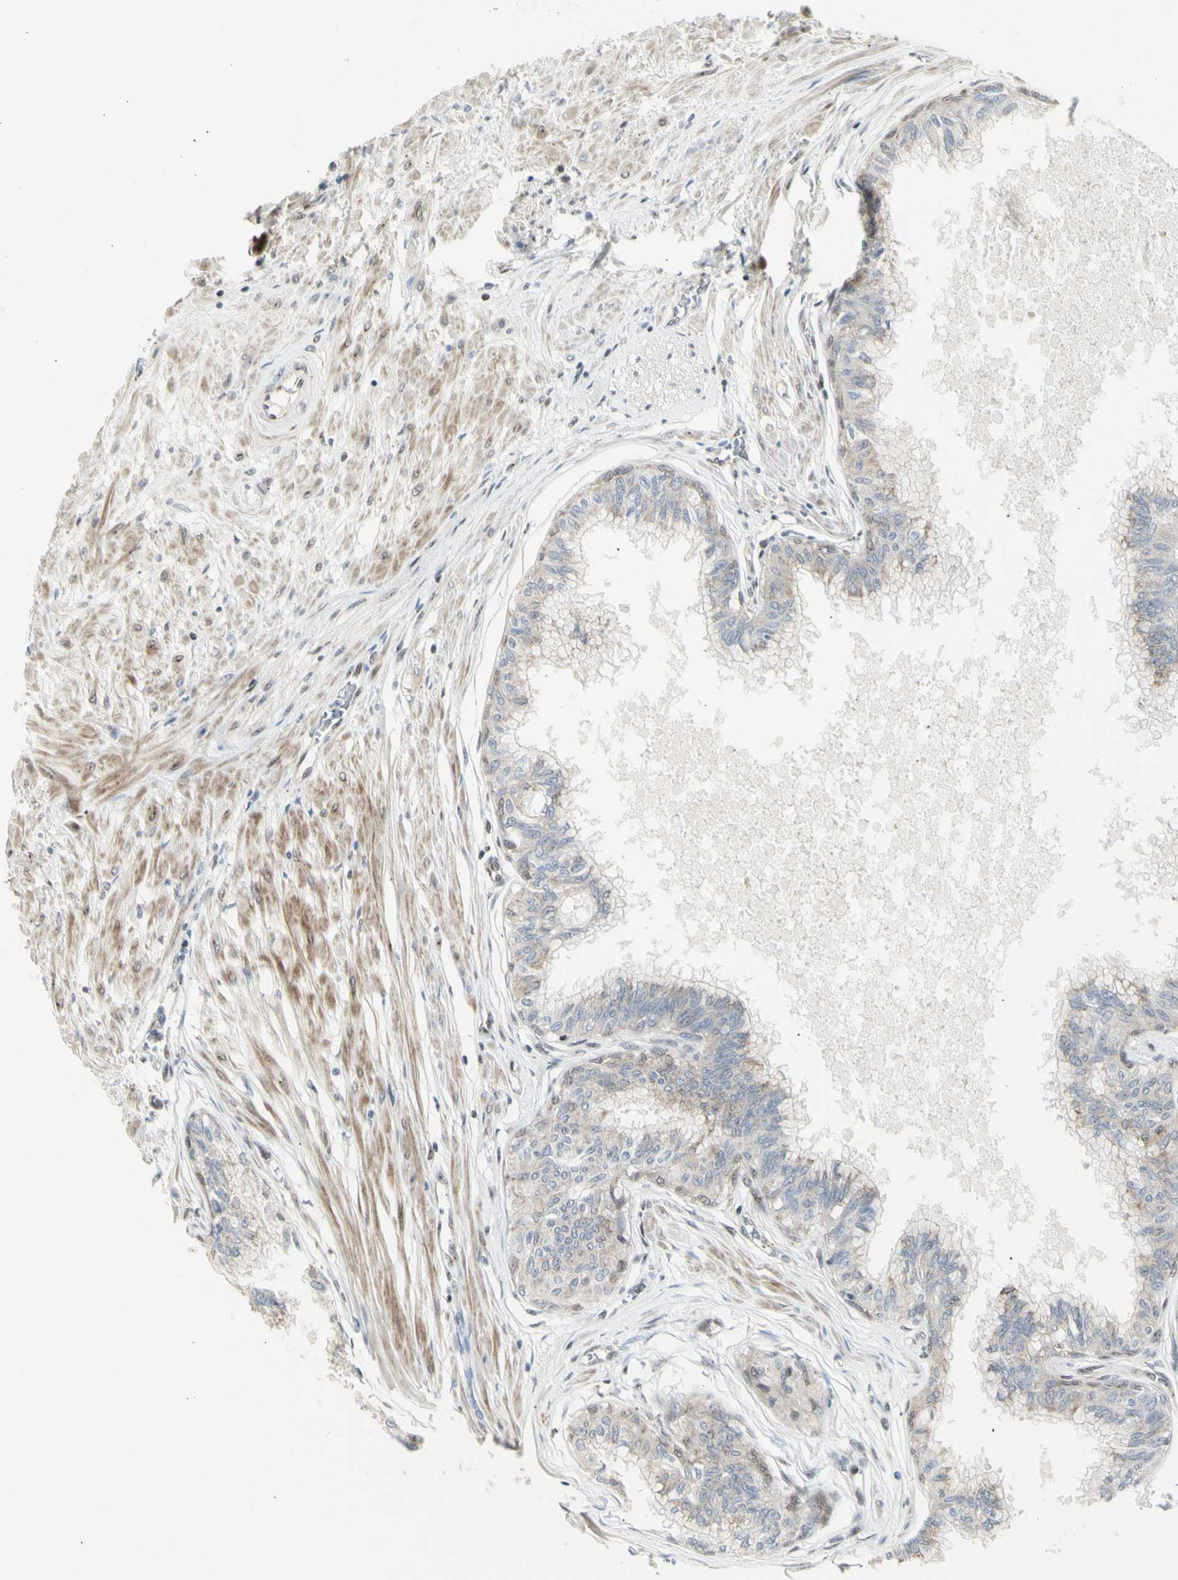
{"staining": {"intensity": "weak", "quantity": "25%-75%", "location": "cytoplasmic/membranous"}, "tissue": "prostate", "cell_type": "Glandular cells", "image_type": "normal", "snomed": [{"axis": "morphology", "description": "Normal tissue, NOS"}, {"axis": "topography", "description": "Prostate"}, {"axis": "topography", "description": "Seminal veicle"}], "caption": "There is low levels of weak cytoplasmic/membranous expression in glandular cells of normal prostate, as demonstrated by immunohistochemical staining (brown color).", "gene": "DHRS7B", "patient": {"sex": "male", "age": 60}}